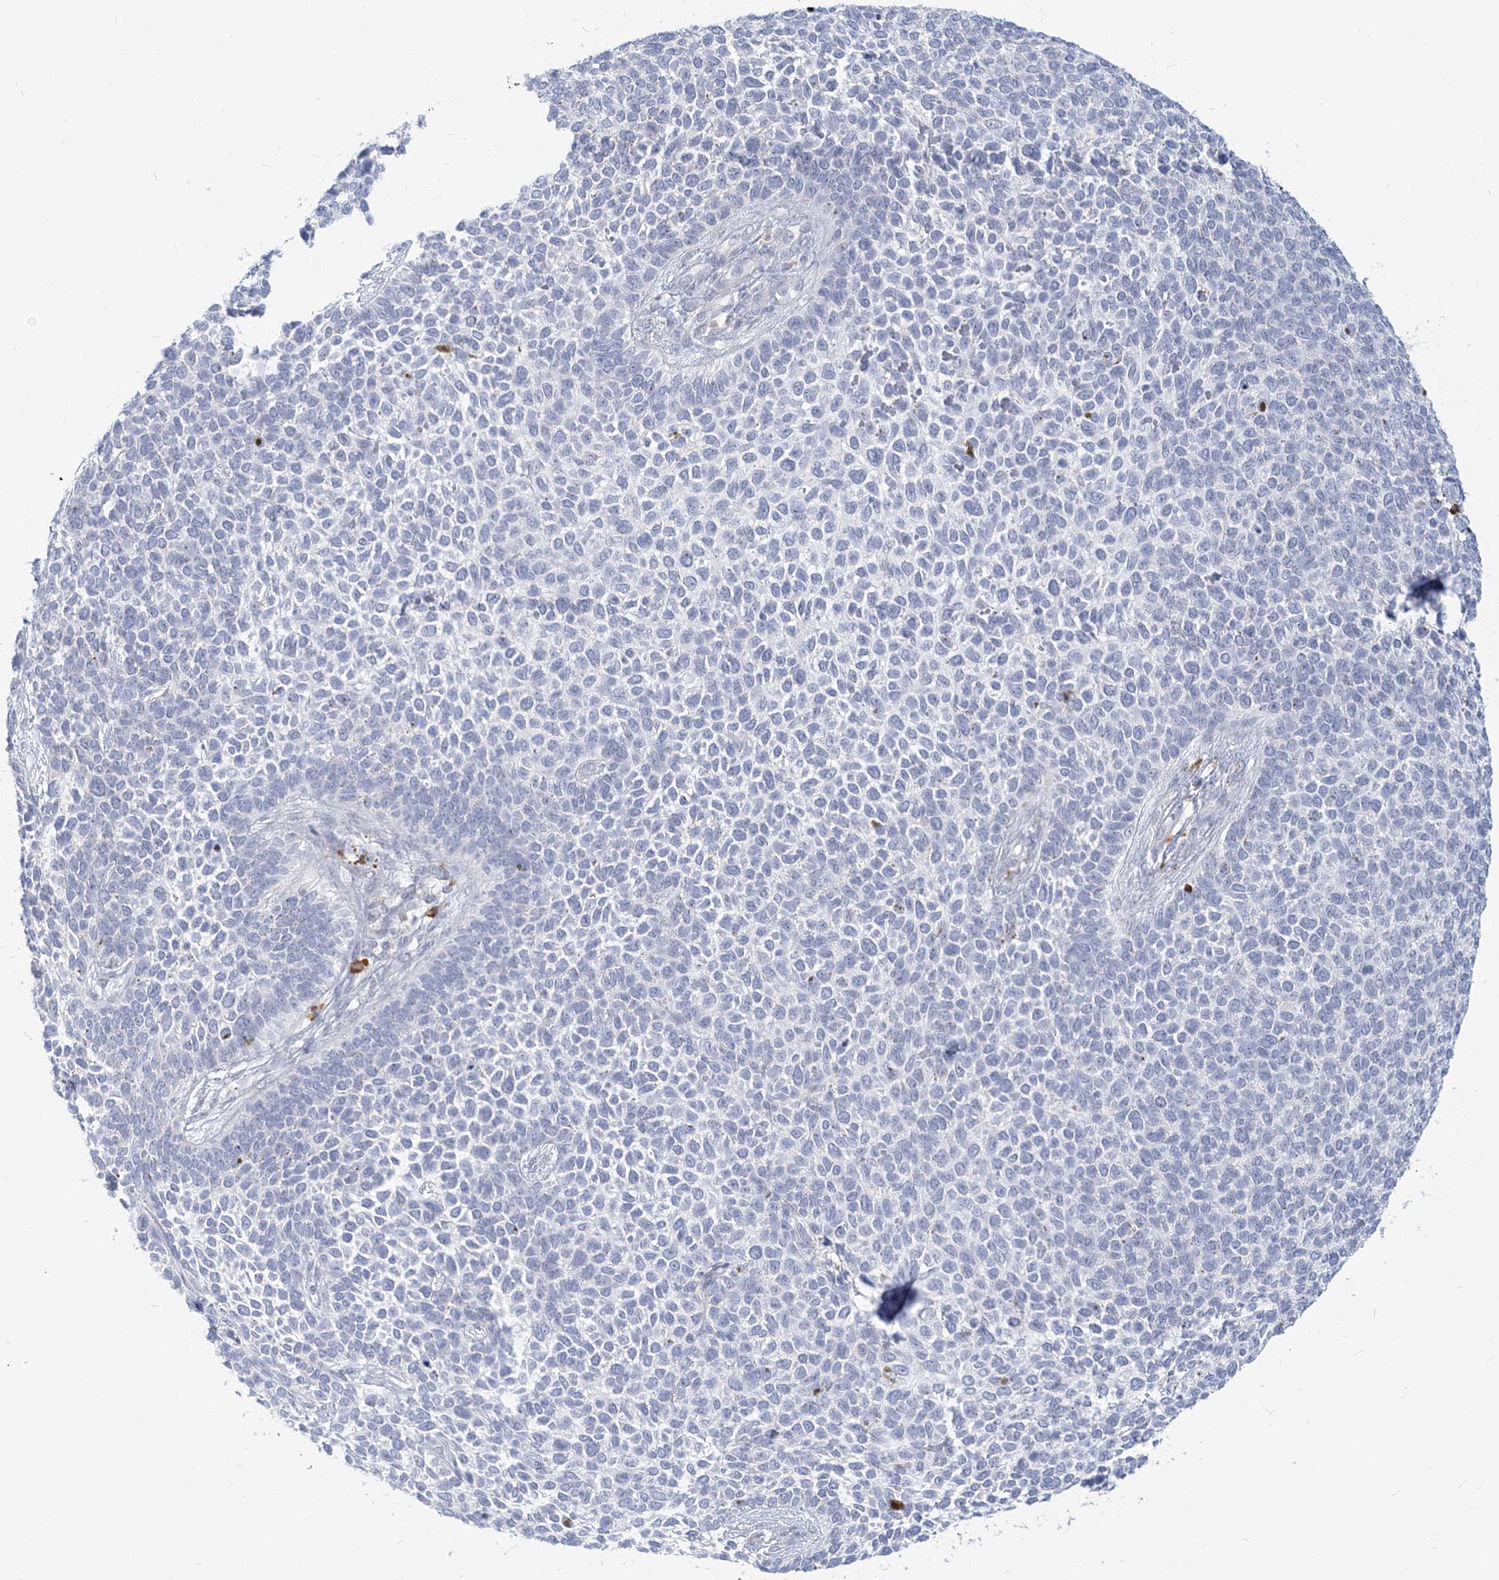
{"staining": {"intensity": "negative", "quantity": "none", "location": "none"}, "tissue": "skin cancer", "cell_type": "Tumor cells", "image_type": "cancer", "snomed": [{"axis": "morphology", "description": "Basal cell carcinoma"}, {"axis": "topography", "description": "Skin"}], "caption": "Immunohistochemistry (IHC) histopathology image of neoplastic tissue: human basal cell carcinoma (skin) stained with DAB reveals no significant protein positivity in tumor cells.", "gene": "GMPPA", "patient": {"sex": "female", "age": 84}}